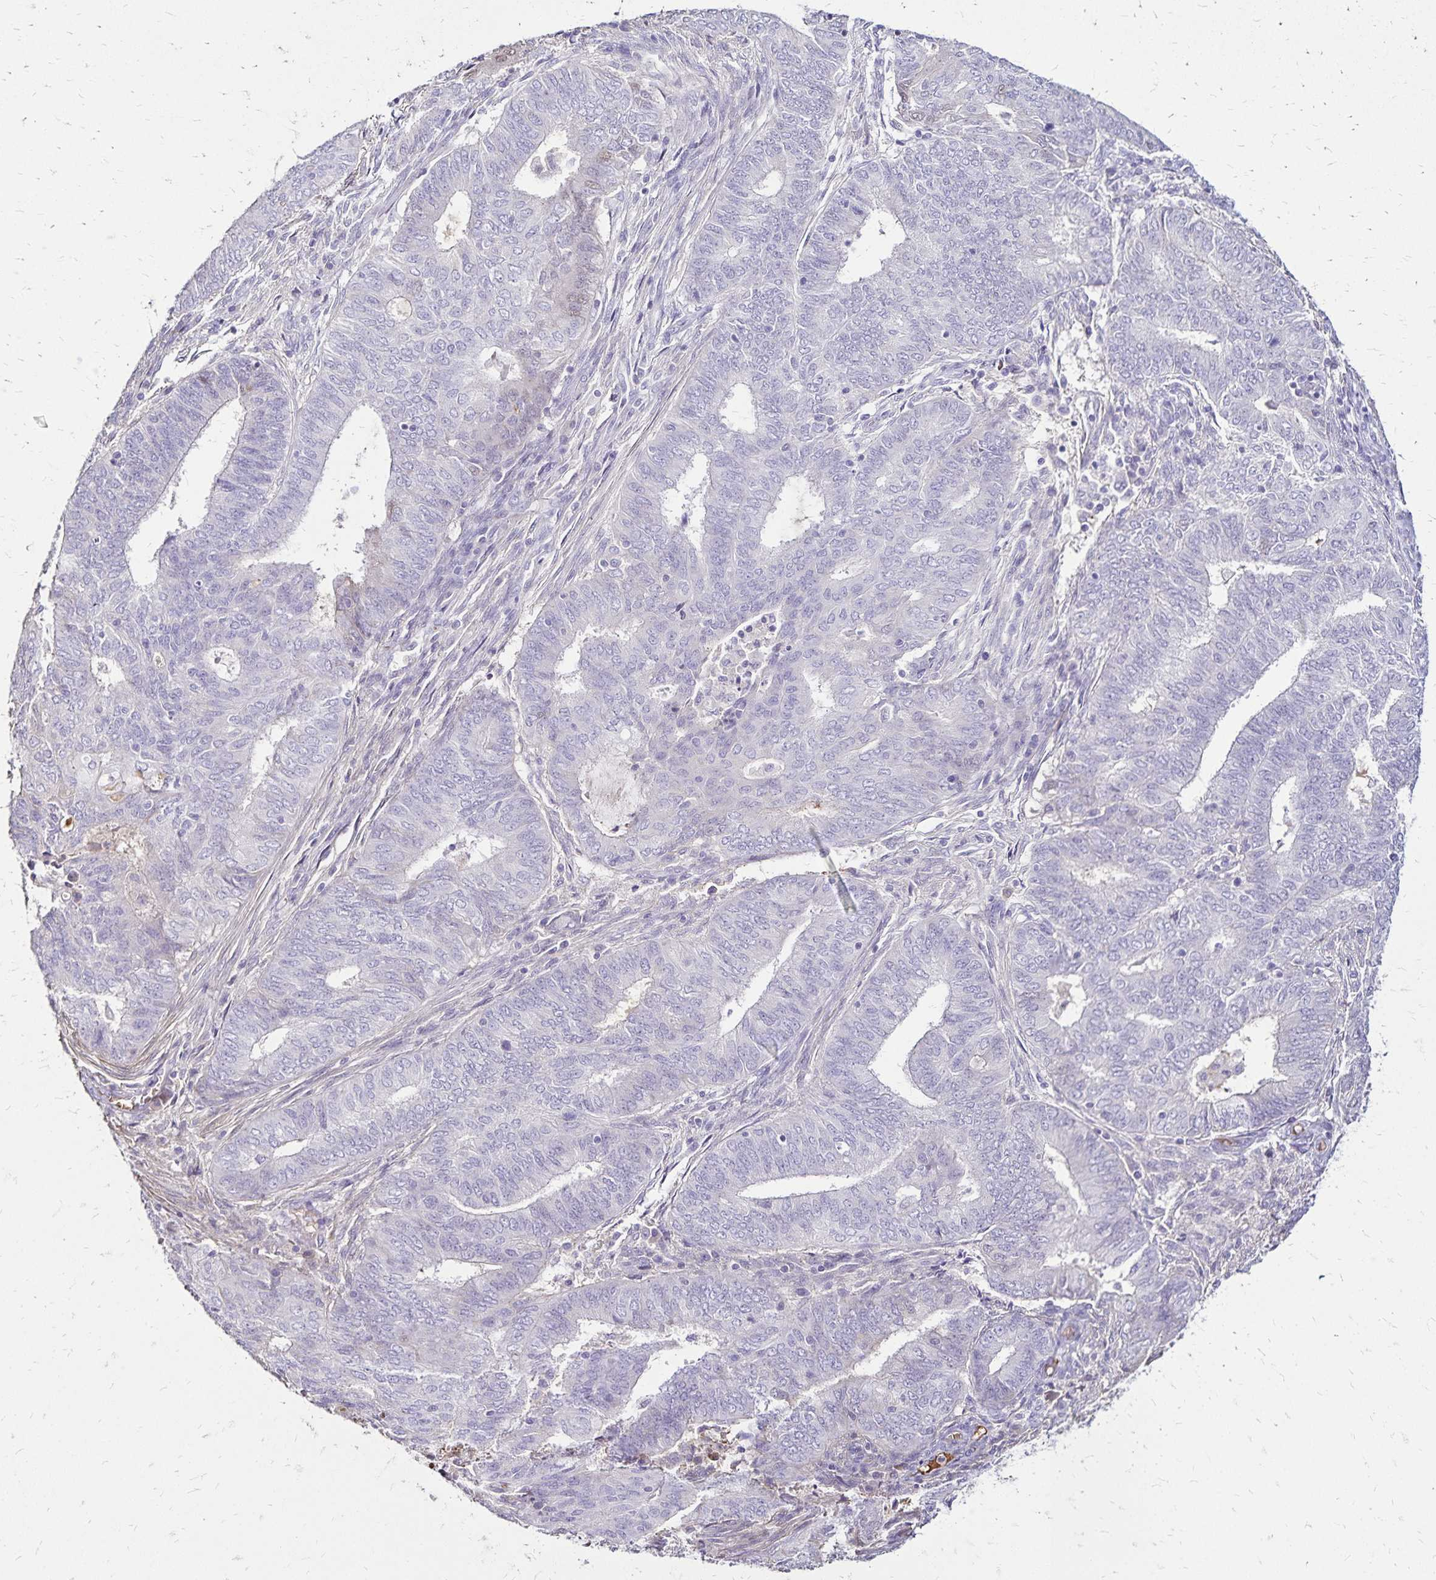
{"staining": {"intensity": "negative", "quantity": "none", "location": "none"}, "tissue": "endometrial cancer", "cell_type": "Tumor cells", "image_type": "cancer", "snomed": [{"axis": "morphology", "description": "Adenocarcinoma, NOS"}, {"axis": "topography", "description": "Endometrium"}], "caption": "Immunohistochemistry image of endometrial cancer (adenocarcinoma) stained for a protein (brown), which exhibits no staining in tumor cells.", "gene": "KISS1", "patient": {"sex": "female", "age": 62}}